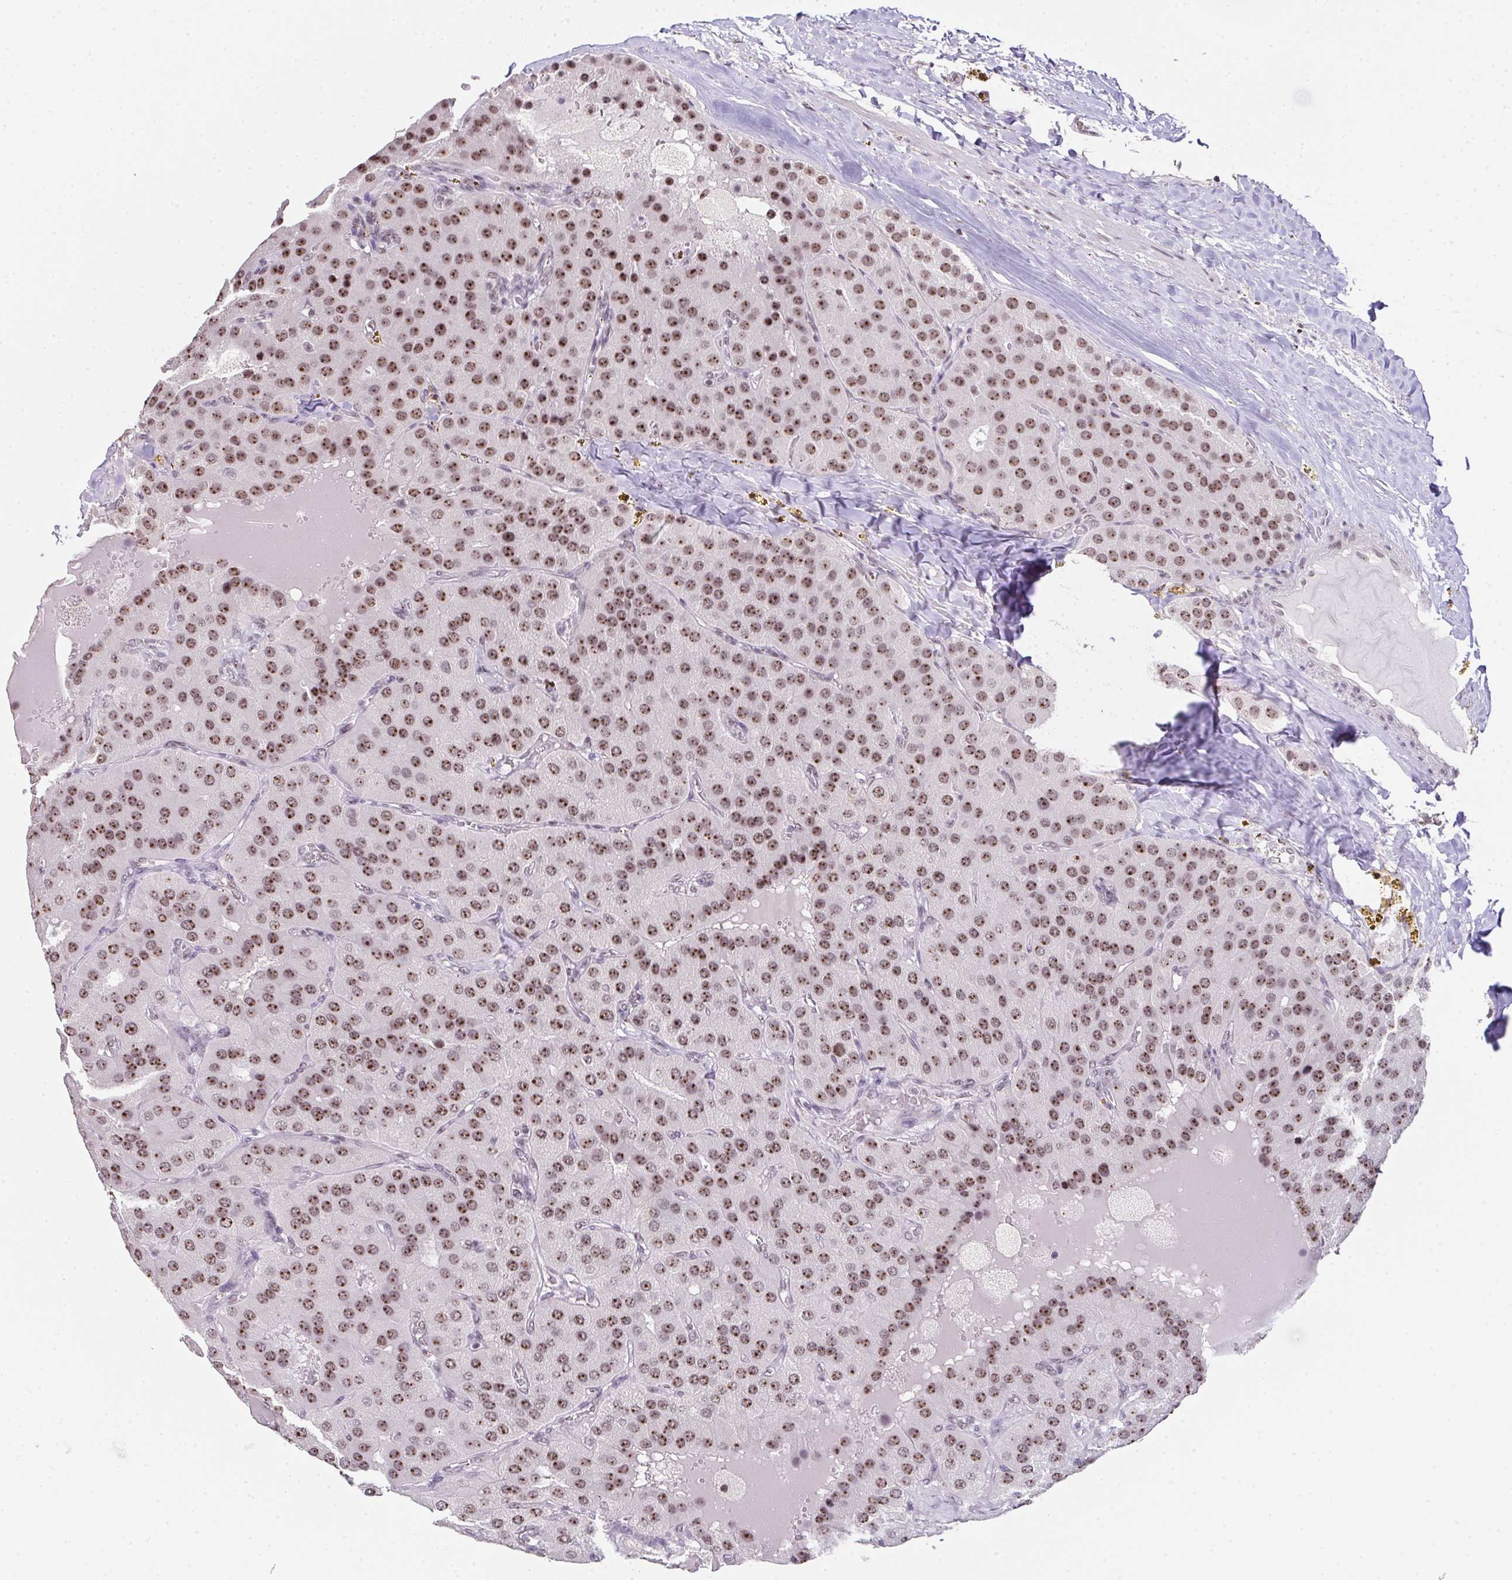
{"staining": {"intensity": "moderate", "quantity": ">75%", "location": "nuclear"}, "tissue": "parathyroid gland", "cell_type": "Glandular cells", "image_type": "normal", "snomed": [{"axis": "morphology", "description": "Normal tissue, NOS"}, {"axis": "morphology", "description": "Adenoma, NOS"}, {"axis": "topography", "description": "Parathyroid gland"}], "caption": "Immunohistochemical staining of unremarkable human parathyroid gland reveals medium levels of moderate nuclear staining in about >75% of glandular cells.", "gene": "ZNF800", "patient": {"sex": "female", "age": 86}}